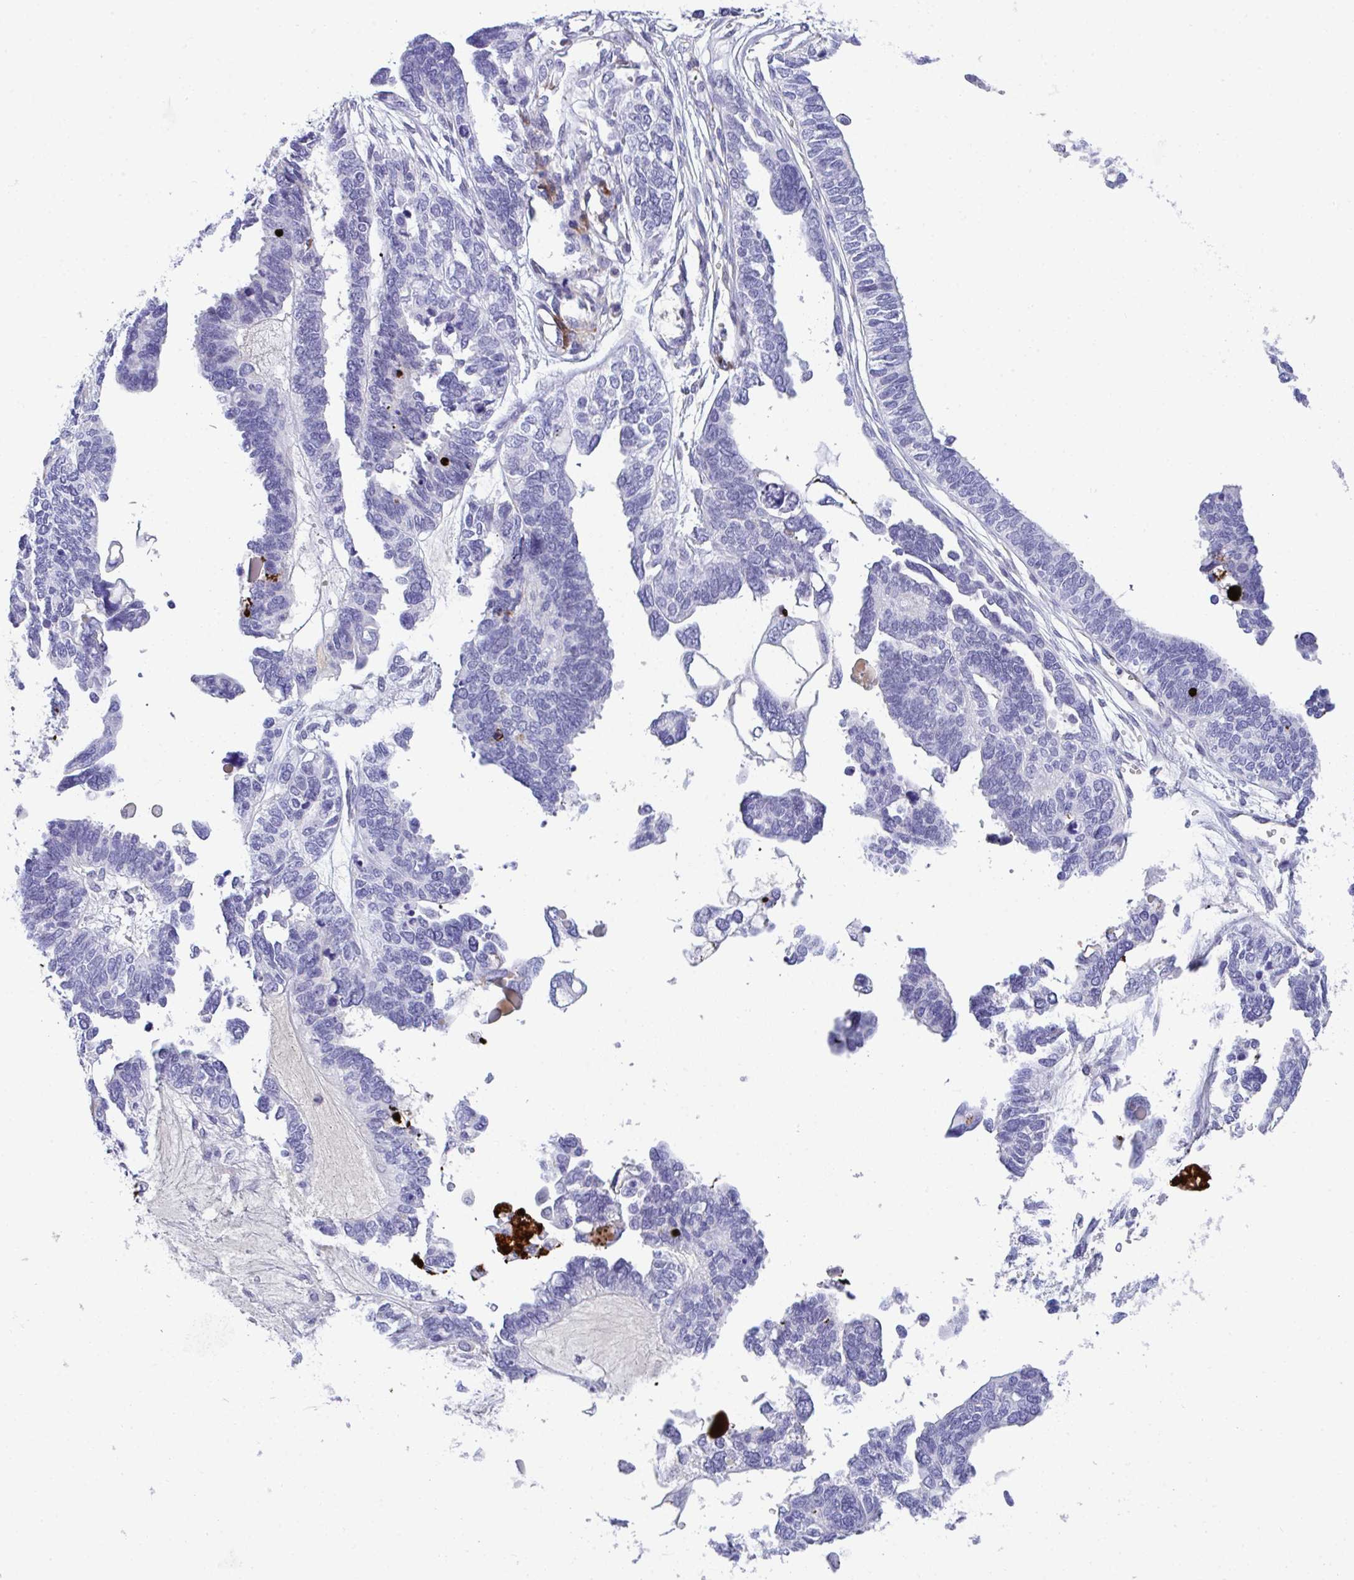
{"staining": {"intensity": "negative", "quantity": "none", "location": "none"}, "tissue": "ovarian cancer", "cell_type": "Tumor cells", "image_type": "cancer", "snomed": [{"axis": "morphology", "description": "Cystadenocarcinoma, serous, NOS"}, {"axis": "topography", "description": "Ovary"}], "caption": "Immunohistochemical staining of ovarian serous cystadenocarcinoma displays no significant positivity in tumor cells.", "gene": "KMT2E", "patient": {"sex": "female", "age": 51}}